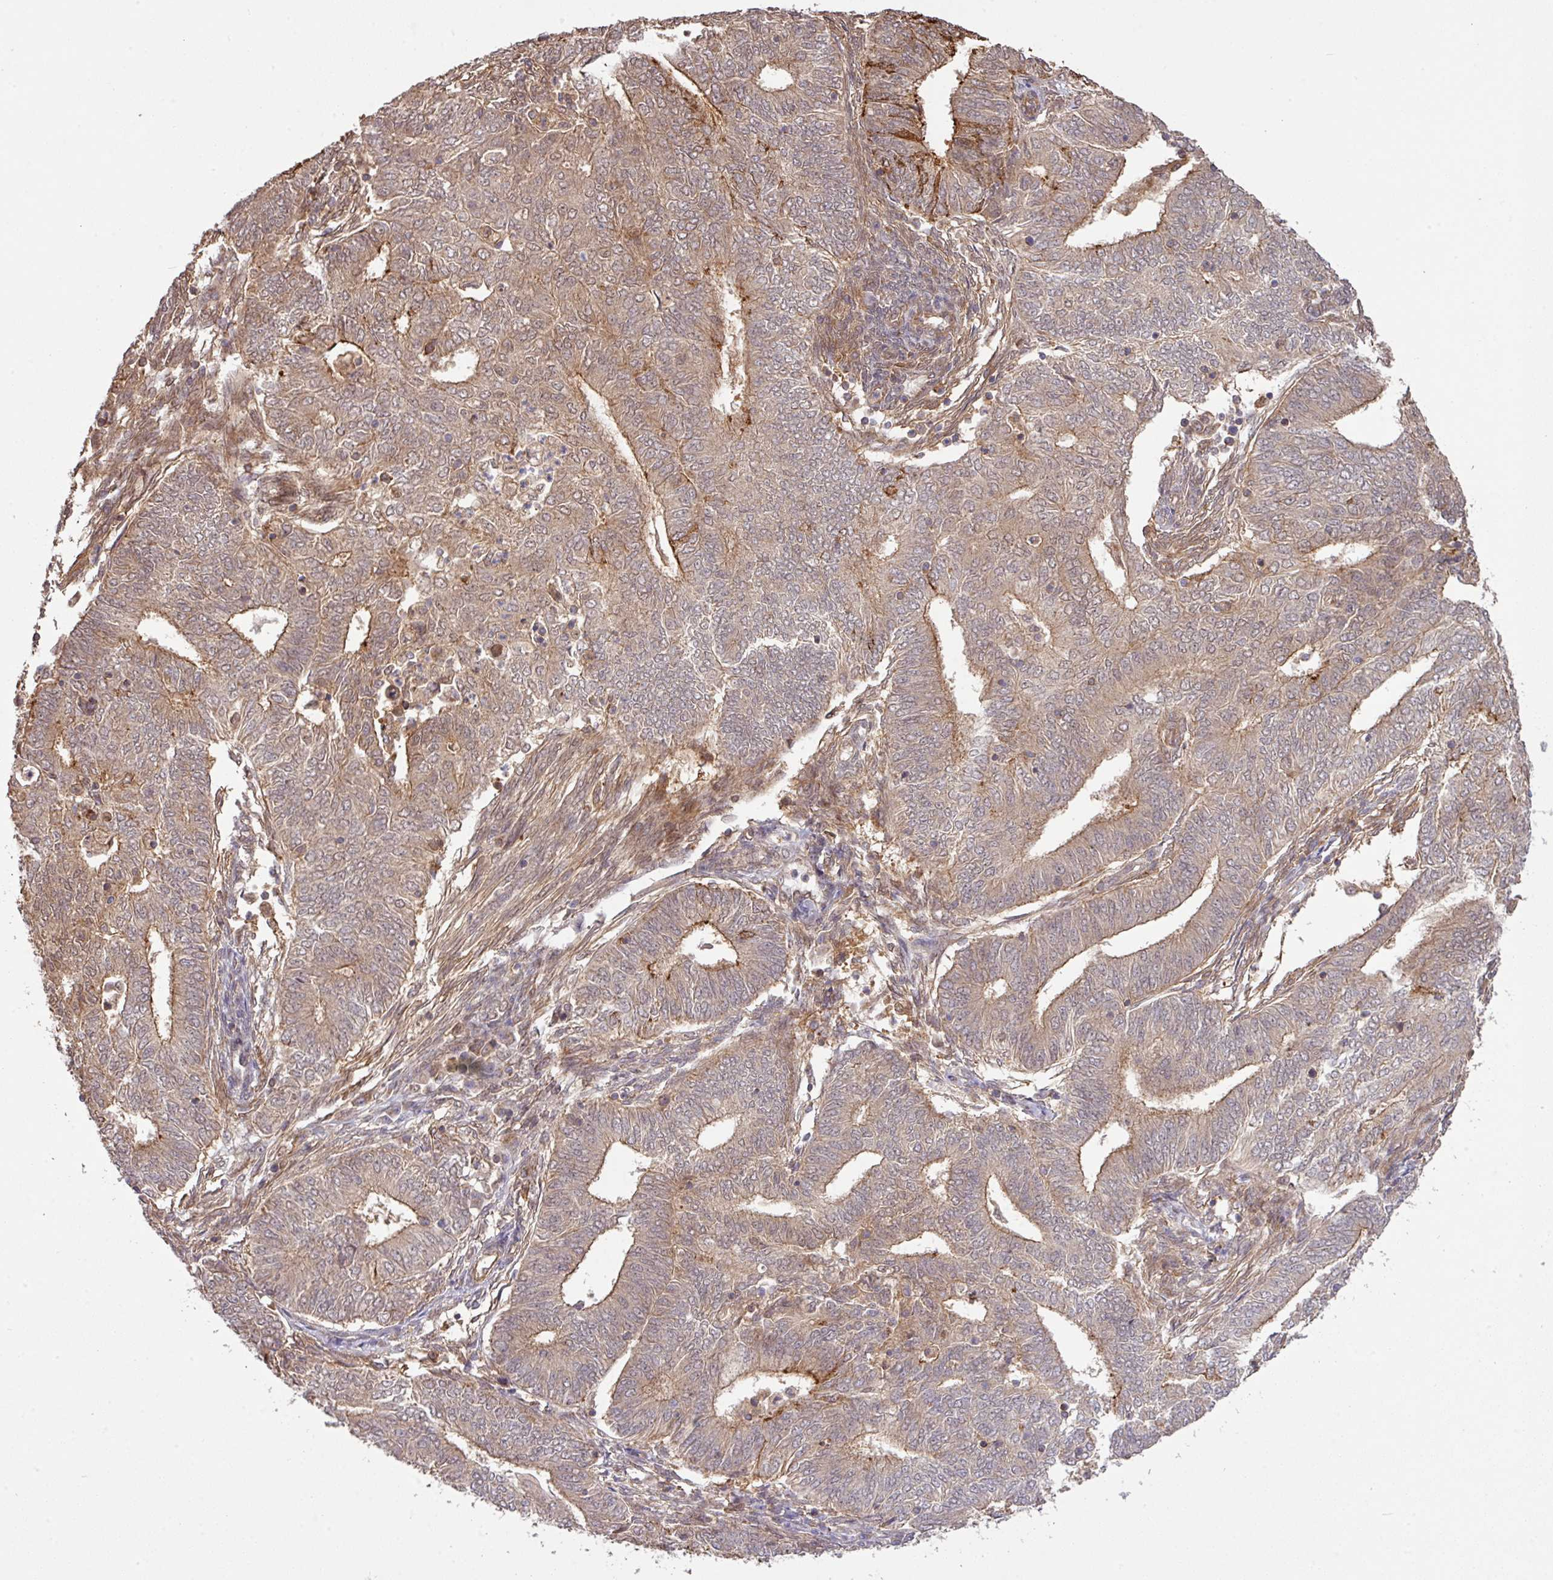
{"staining": {"intensity": "moderate", "quantity": ">75%", "location": "cytoplasmic/membranous,nuclear"}, "tissue": "endometrial cancer", "cell_type": "Tumor cells", "image_type": "cancer", "snomed": [{"axis": "morphology", "description": "Adenocarcinoma, NOS"}, {"axis": "topography", "description": "Endometrium"}], "caption": "Immunohistochemistry staining of endometrial cancer (adenocarcinoma), which exhibits medium levels of moderate cytoplasmic/membranous and nuclear staining in approximately >75% of tumor cells indicating moderate cytoplasmic/membranous and nuclear protein expression. The staining was performed using DAB (3,3'-diaminobenzidine) (brown) for protein detection and nuclei were counterstained in hematoxylin (blue).", "gene": "ARPIN", "patient": {"sex": "female", "age": 62}}